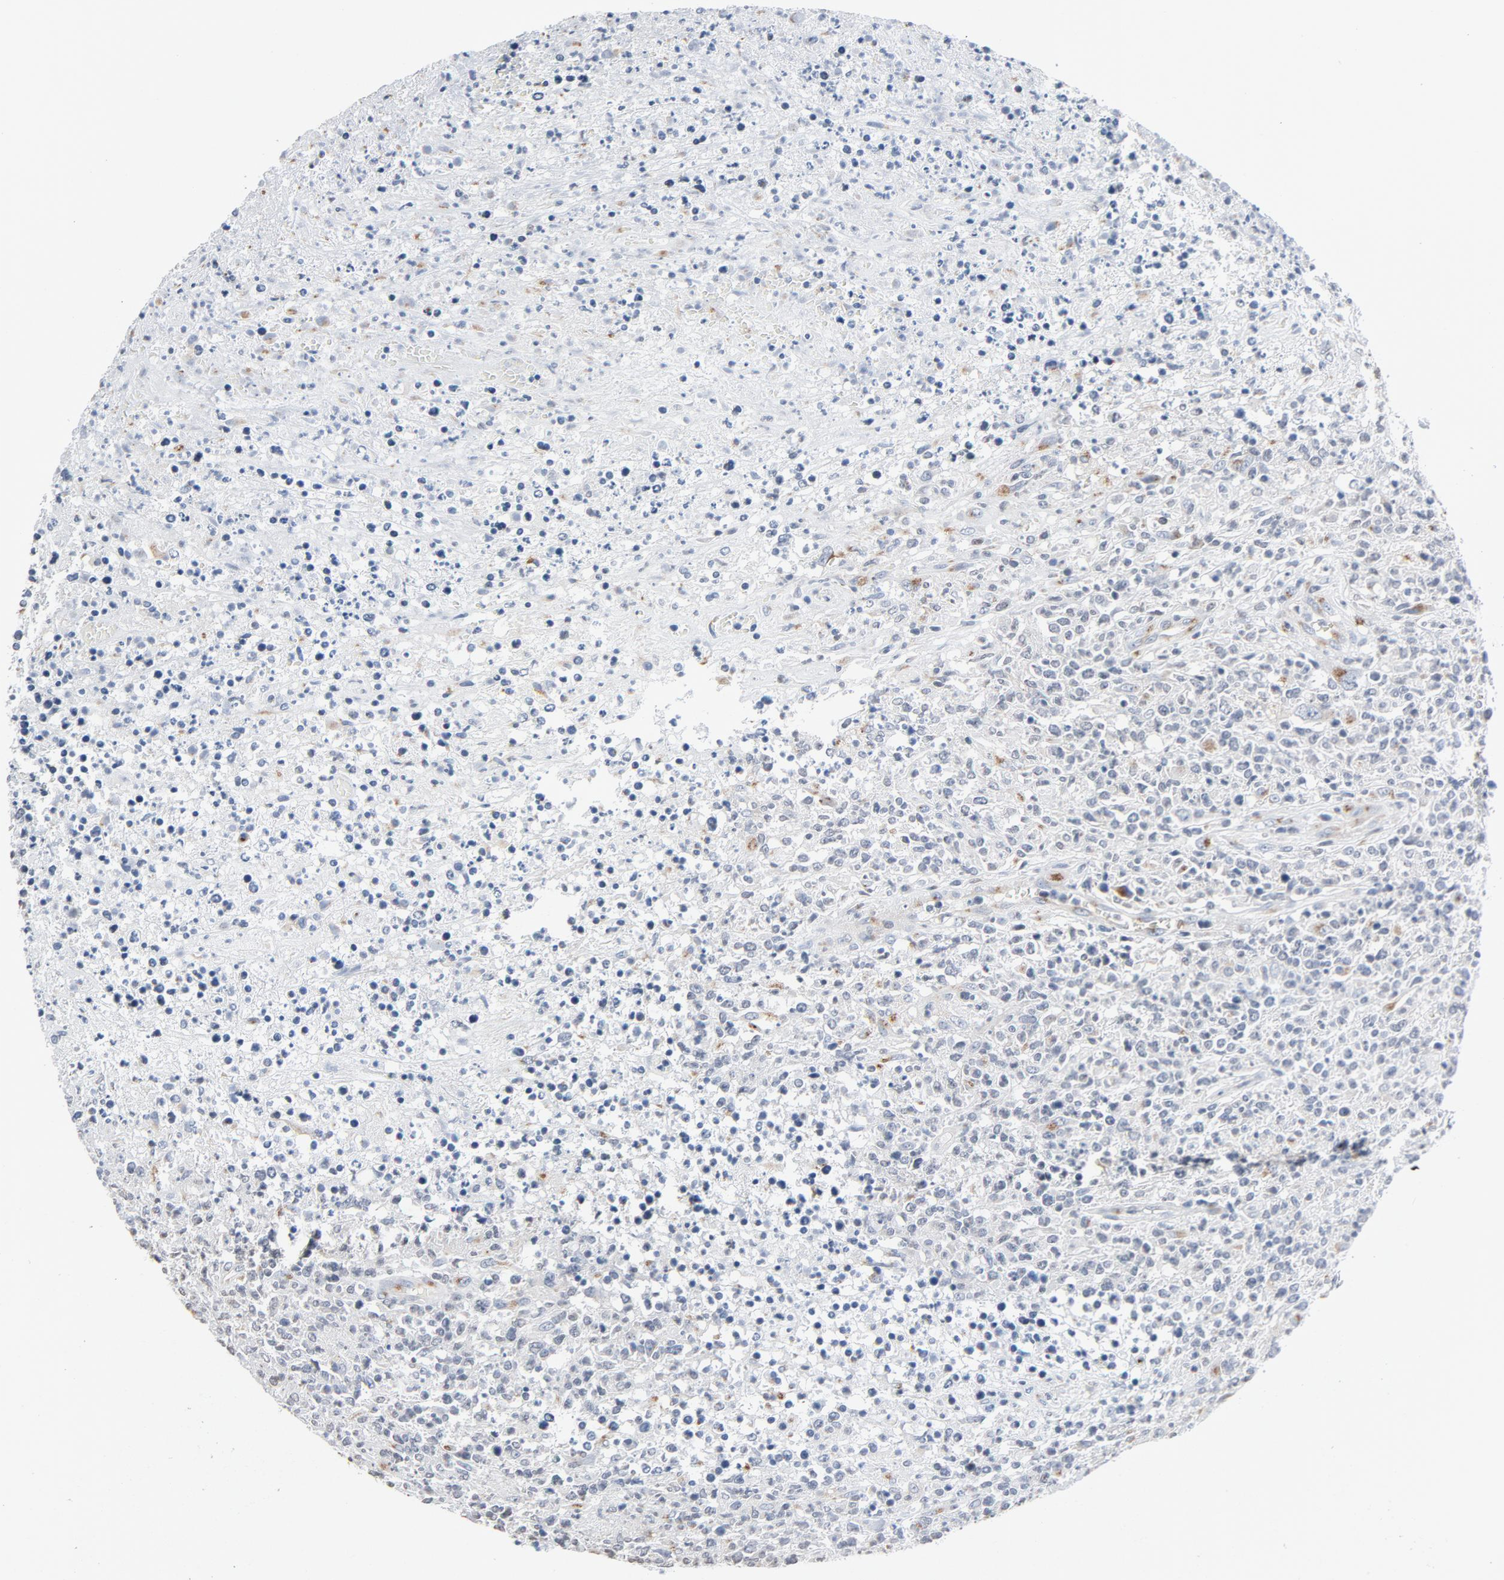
{"staining": {"intensity": "weak", "quantity": "<25%", "location": "cytoplasmic/membranous"}, "tissue": "lymphoma", "cell_type": "Tumor cells", "image_type": "cancer", "snomed": [{"axis": "morphology", "description": "Malignant lymphoma, non-Hodgkin's type, High grade"}, {"axis": "topography", "description": "Lymph node"}], "caption": "IHC photomicrograph of lymphoma stained for a protein (brown), which shows no positivity in tumor cells. (IHC, brightfield microscopy, high magnification).", "gene": "YIPF6", "patient": {"sex": "female", "age": 84}}